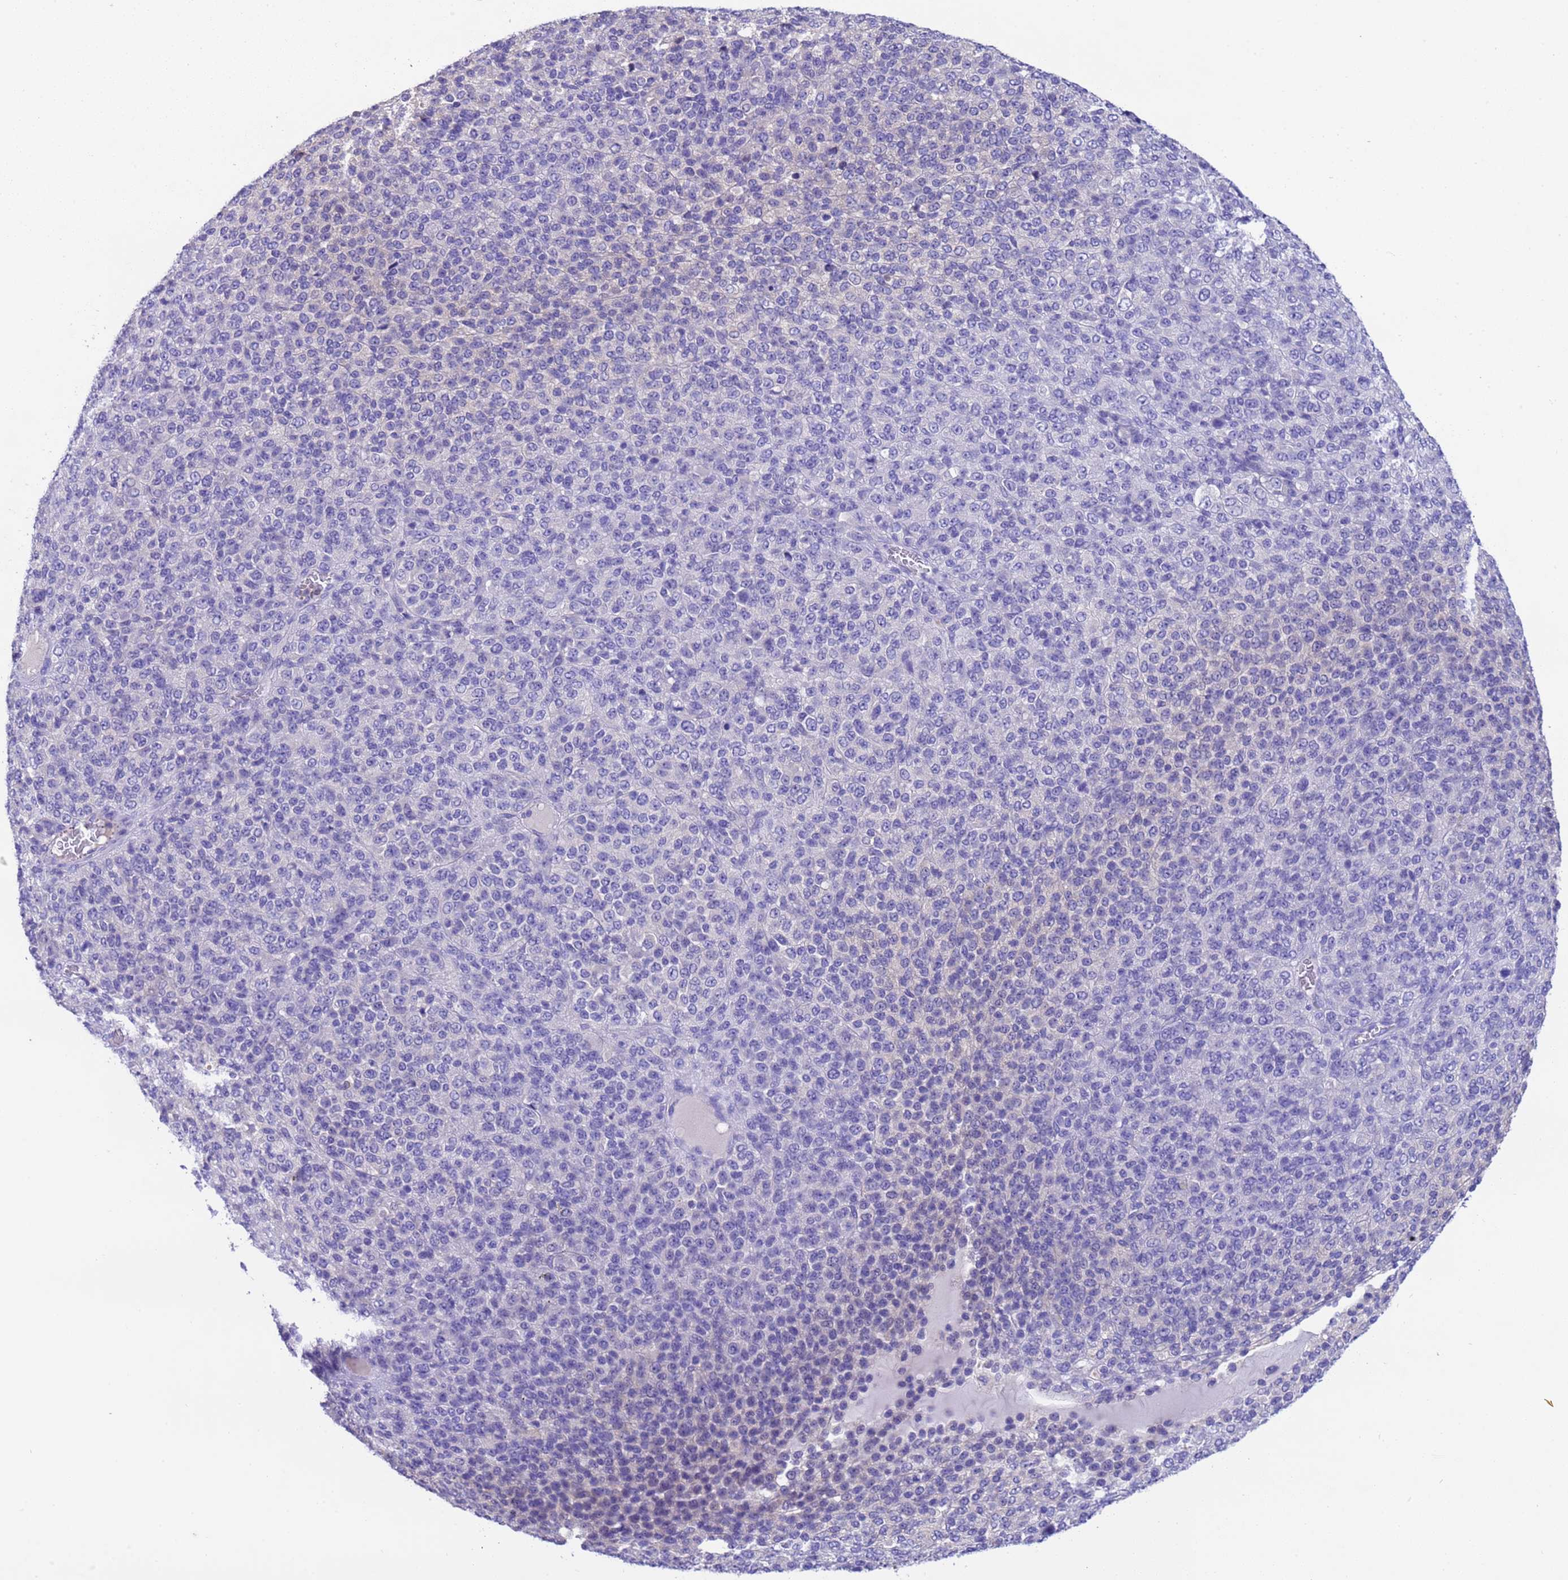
{"staining": {"intensity": "negative", "quantity": "none", "location": "none"}, "tissue": "melanoma", "cell_type": "Tumor cells", "image_type": "cancer", "snomed": [{"axis": "morphology", "description": "Malignant melanoma, Metastatic site"}, {"axis": "topography", "description": "Brain"}], "caption": "Histopathology image shows no protein positivity in tumor cells of melanoma tissue.", "gene": "USP38", "patient": {"sex": "female", "age": 56}}